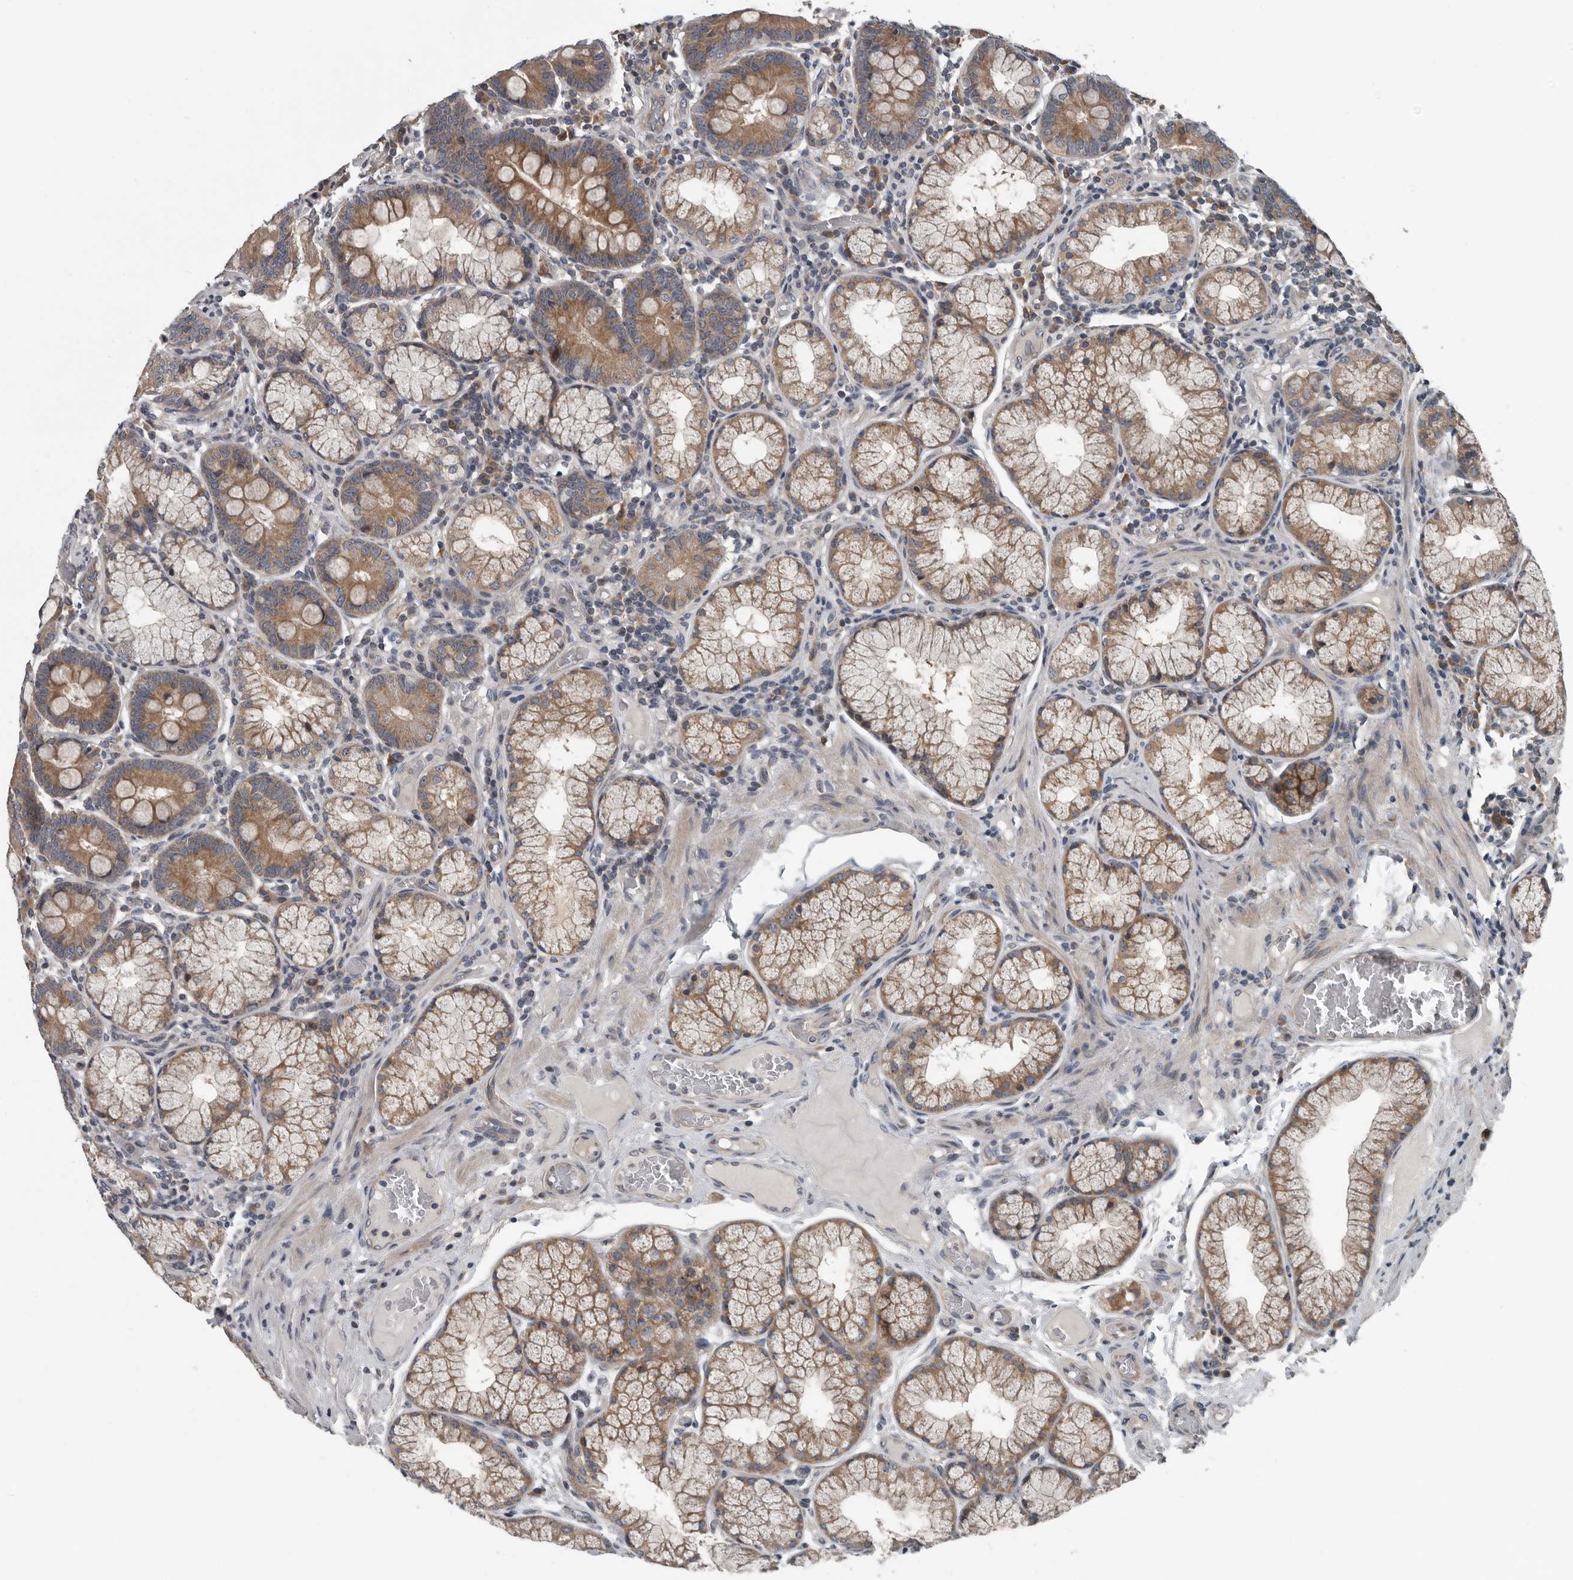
{"staining": {"intensity": "moderate", "quantity": ">75%", "location": "cytoplasmic/membranous"}, "tissue": "duodenum", "cell_type": "Glandular cells", "image_type": "normal", "snomed": [{"axis": "morphology", "description": "Normal tissue, NOS"}, {"axis": "topography", "description": "Duodenum"}], "caption": "Protein expression analysis of benign human duodenum reveals moderate cytoplasmic/membranous staining in approximately >75% of glandular cells.", "gene": "TMEM199", "patient": {"sex": "male", "age": 50}}